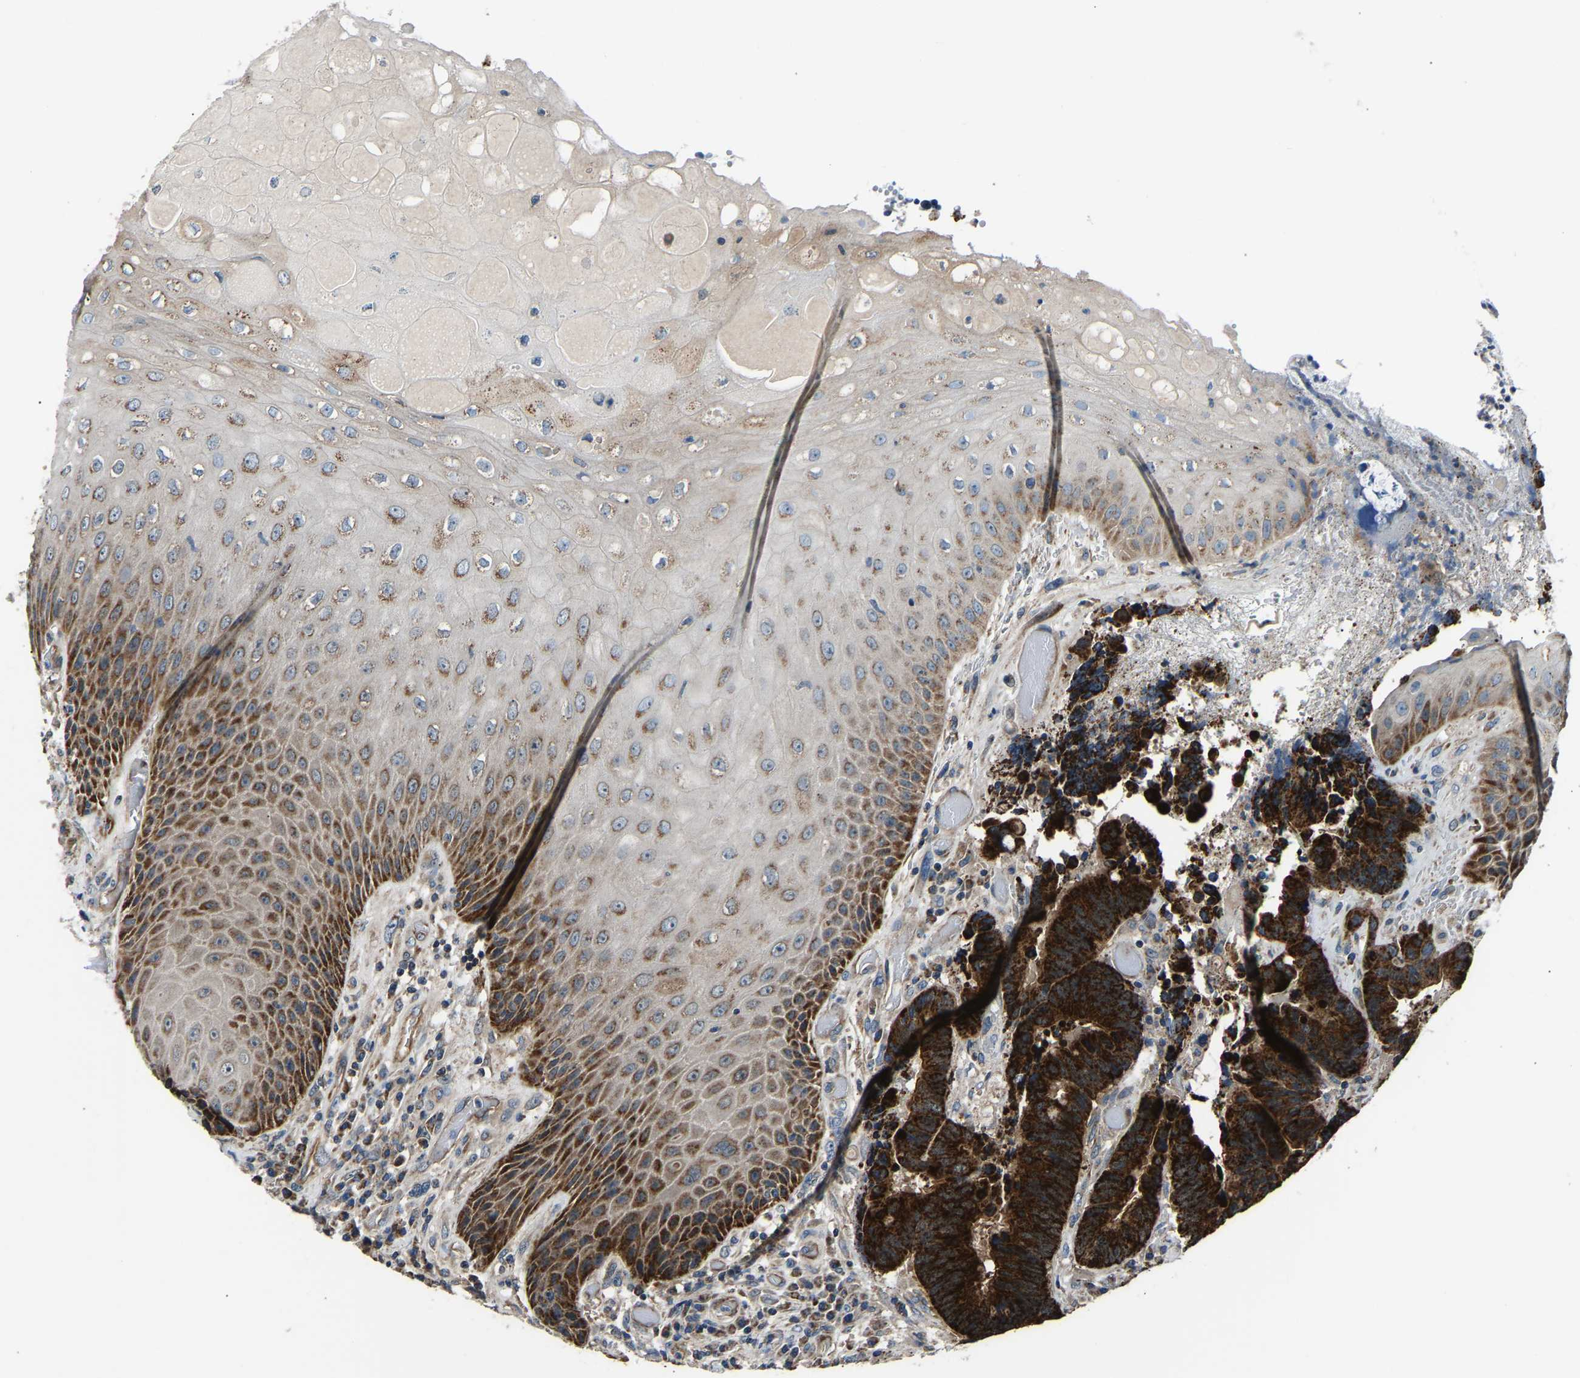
{"staining": {"intensity": "strong", "quantity": ">75%", "location": "cytoplasmic/membranous"}, "tissue": "colorectal cancer", "cell_type": "Tumor cells", "image_type": "cancer", "snomed": [{"axis": "morphology", "description": "Adenocarcinoma, NOS"}, {"axis": "topography", "description": "Rectum"}, {"axis": "topography", "description": "Anal"}], "caption": "A histopathology image showing strong cytoplasmic/membranous staining in approximately >75% of tumor cells in colorectal cancer, as visualized by brown immunohistochemical staining.", "gene": "GGCT", "patient": {"sex": "female", "age": 89}}